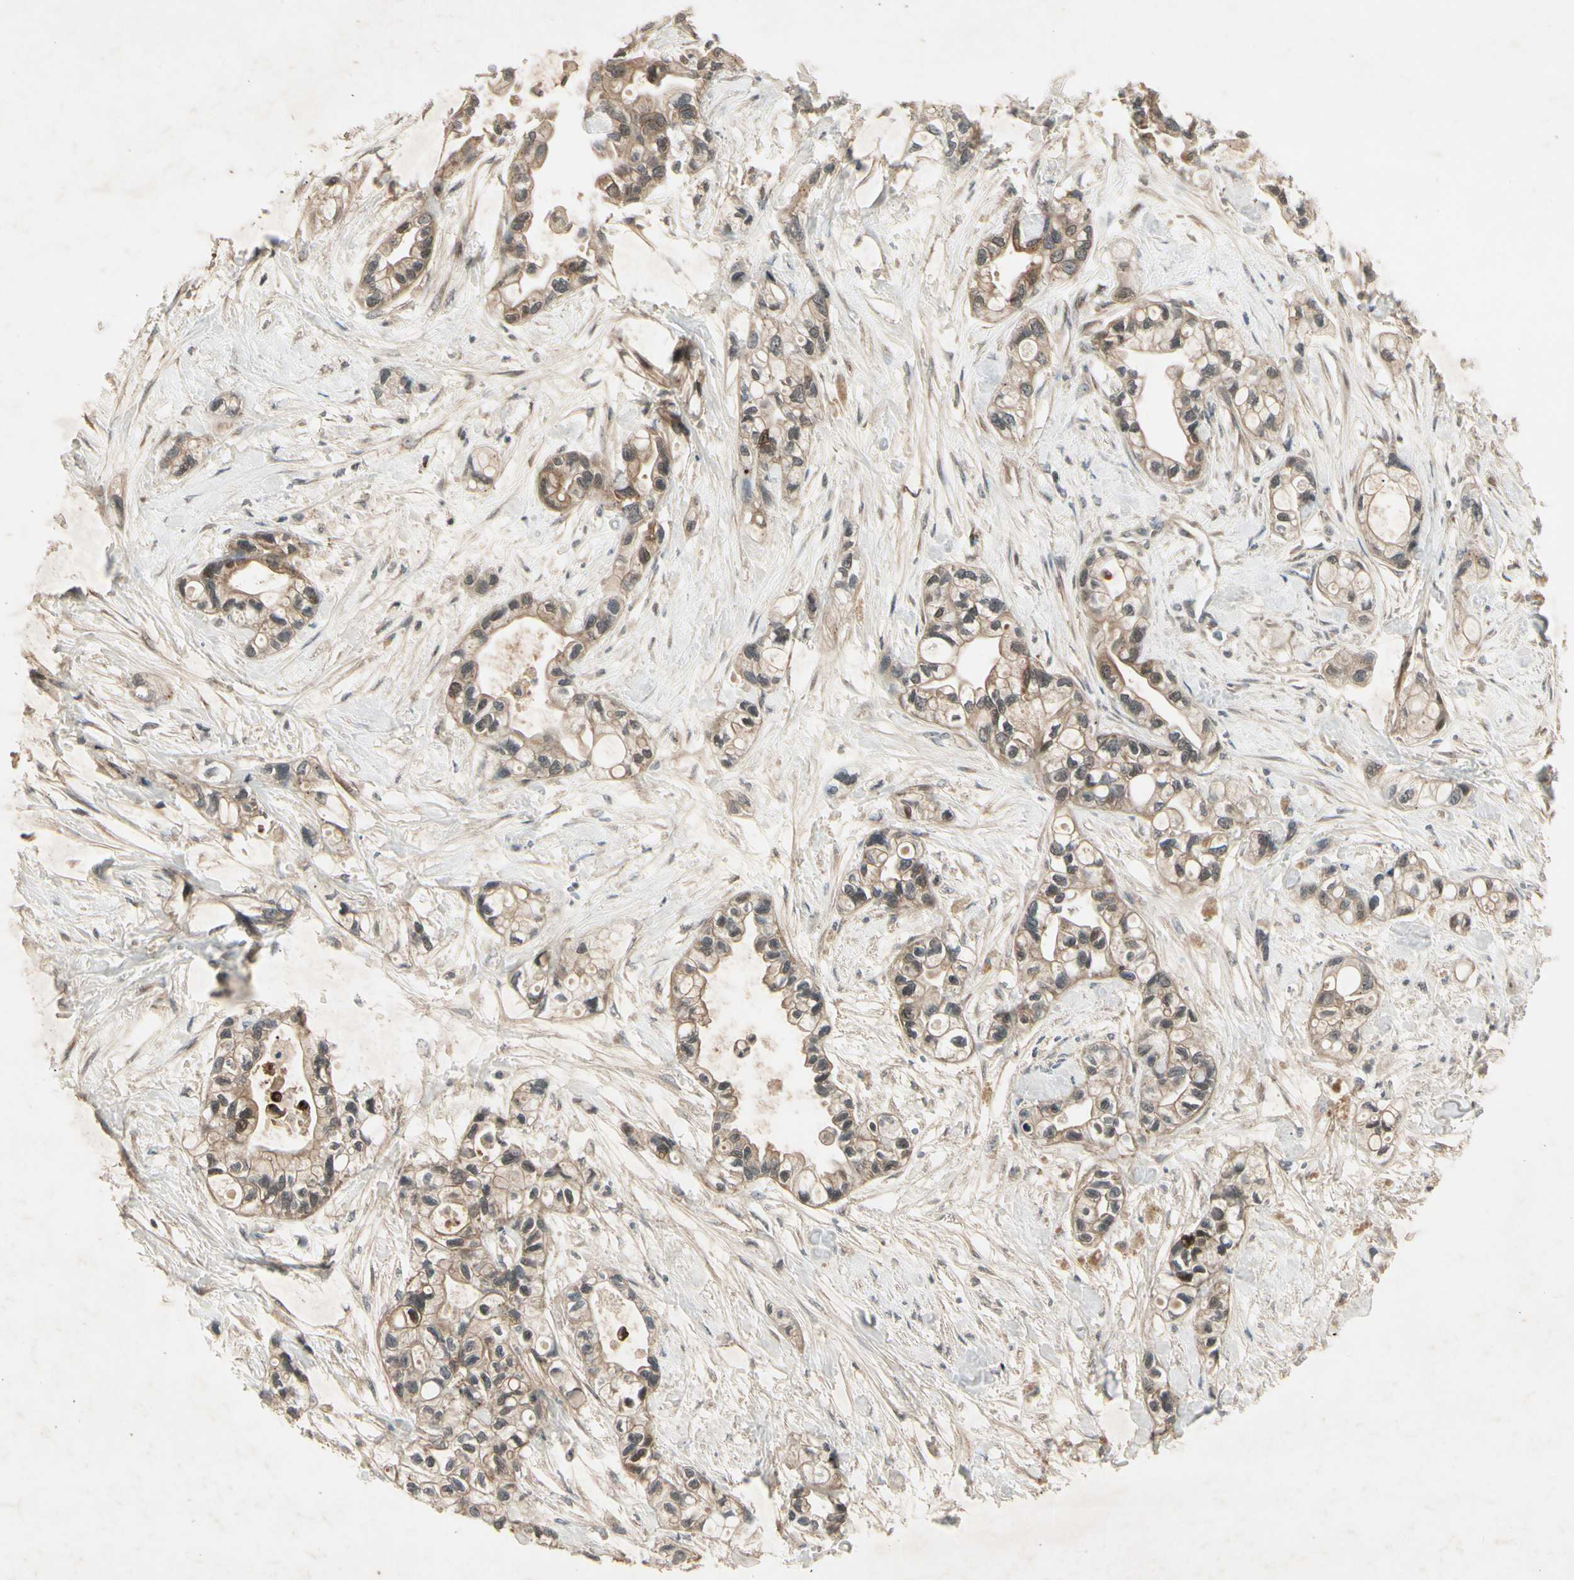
{"staining": {"intensity": "strong", "quantity": ">75%", "location": "cytoplasmic/membranous"}, "tissue": "pancreatic cancer", "cell_type": "Tumor cells", "image_type": "cancer", "snomed": [{"axis": "morphology", "description": "Adenocarcinoma, NOS"}, {"axis": "topography", "description": "Pancreas"}], "caption": "Immunohistochemical staining of human pancreatic cancer (adenocarcinoma) exhibits high levels of strong cytoplasmic/membranous protein positivity in approximately >75% of tumor cells. The protein is shown in brown color, while the nuclei are stained blue.", "gene": "FHDC1", "patient": {"sex": "female", "age": 77}}